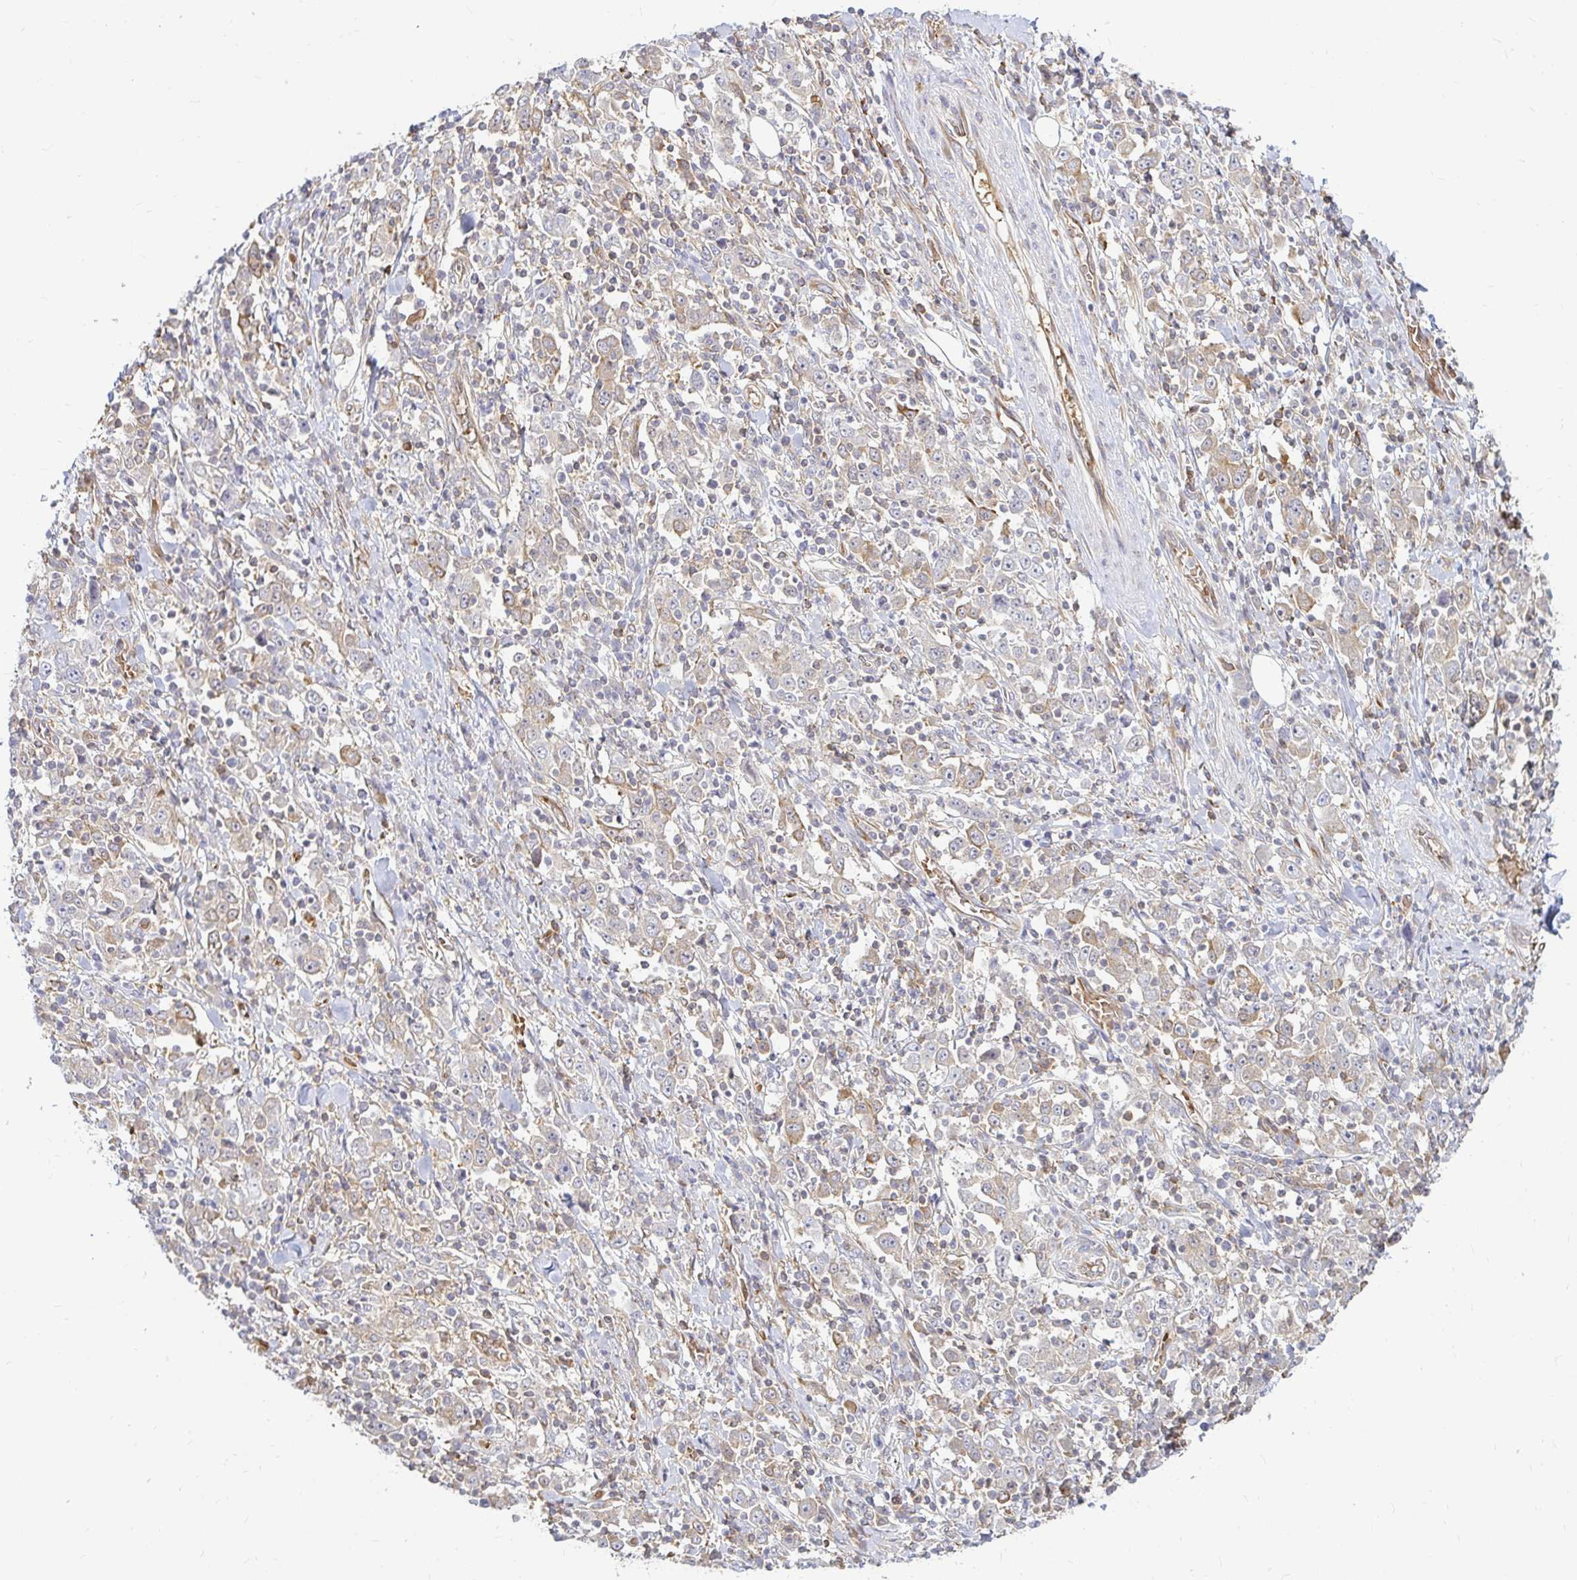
{"staining": {"intensity": "moderate", "quantity": "<25%", "location": "cytoplasmic/membranous"}, "tissue": "stomach cancer", "cell_type": "Tumor cells", "image_type": "cancer", "snomed": [{"axis": "morphology", "description": "Normal tissue, NOS"}, {"axis": "morphology", "description": "Adenocarcinoma, NOS"}, {"axis": "topography", "description": "Stomach, upper"}, {"axis": "topography", "description": "Stomach"}], "caption": "Stomach cancer (adenocarcinoma) stained with a brown dye demonstrates moderate cytoplasmic/membranous positive staining in approximately <25% of tumor cells.", "gene": "CAST", "patient": {"sex": "male", "age": 59}}